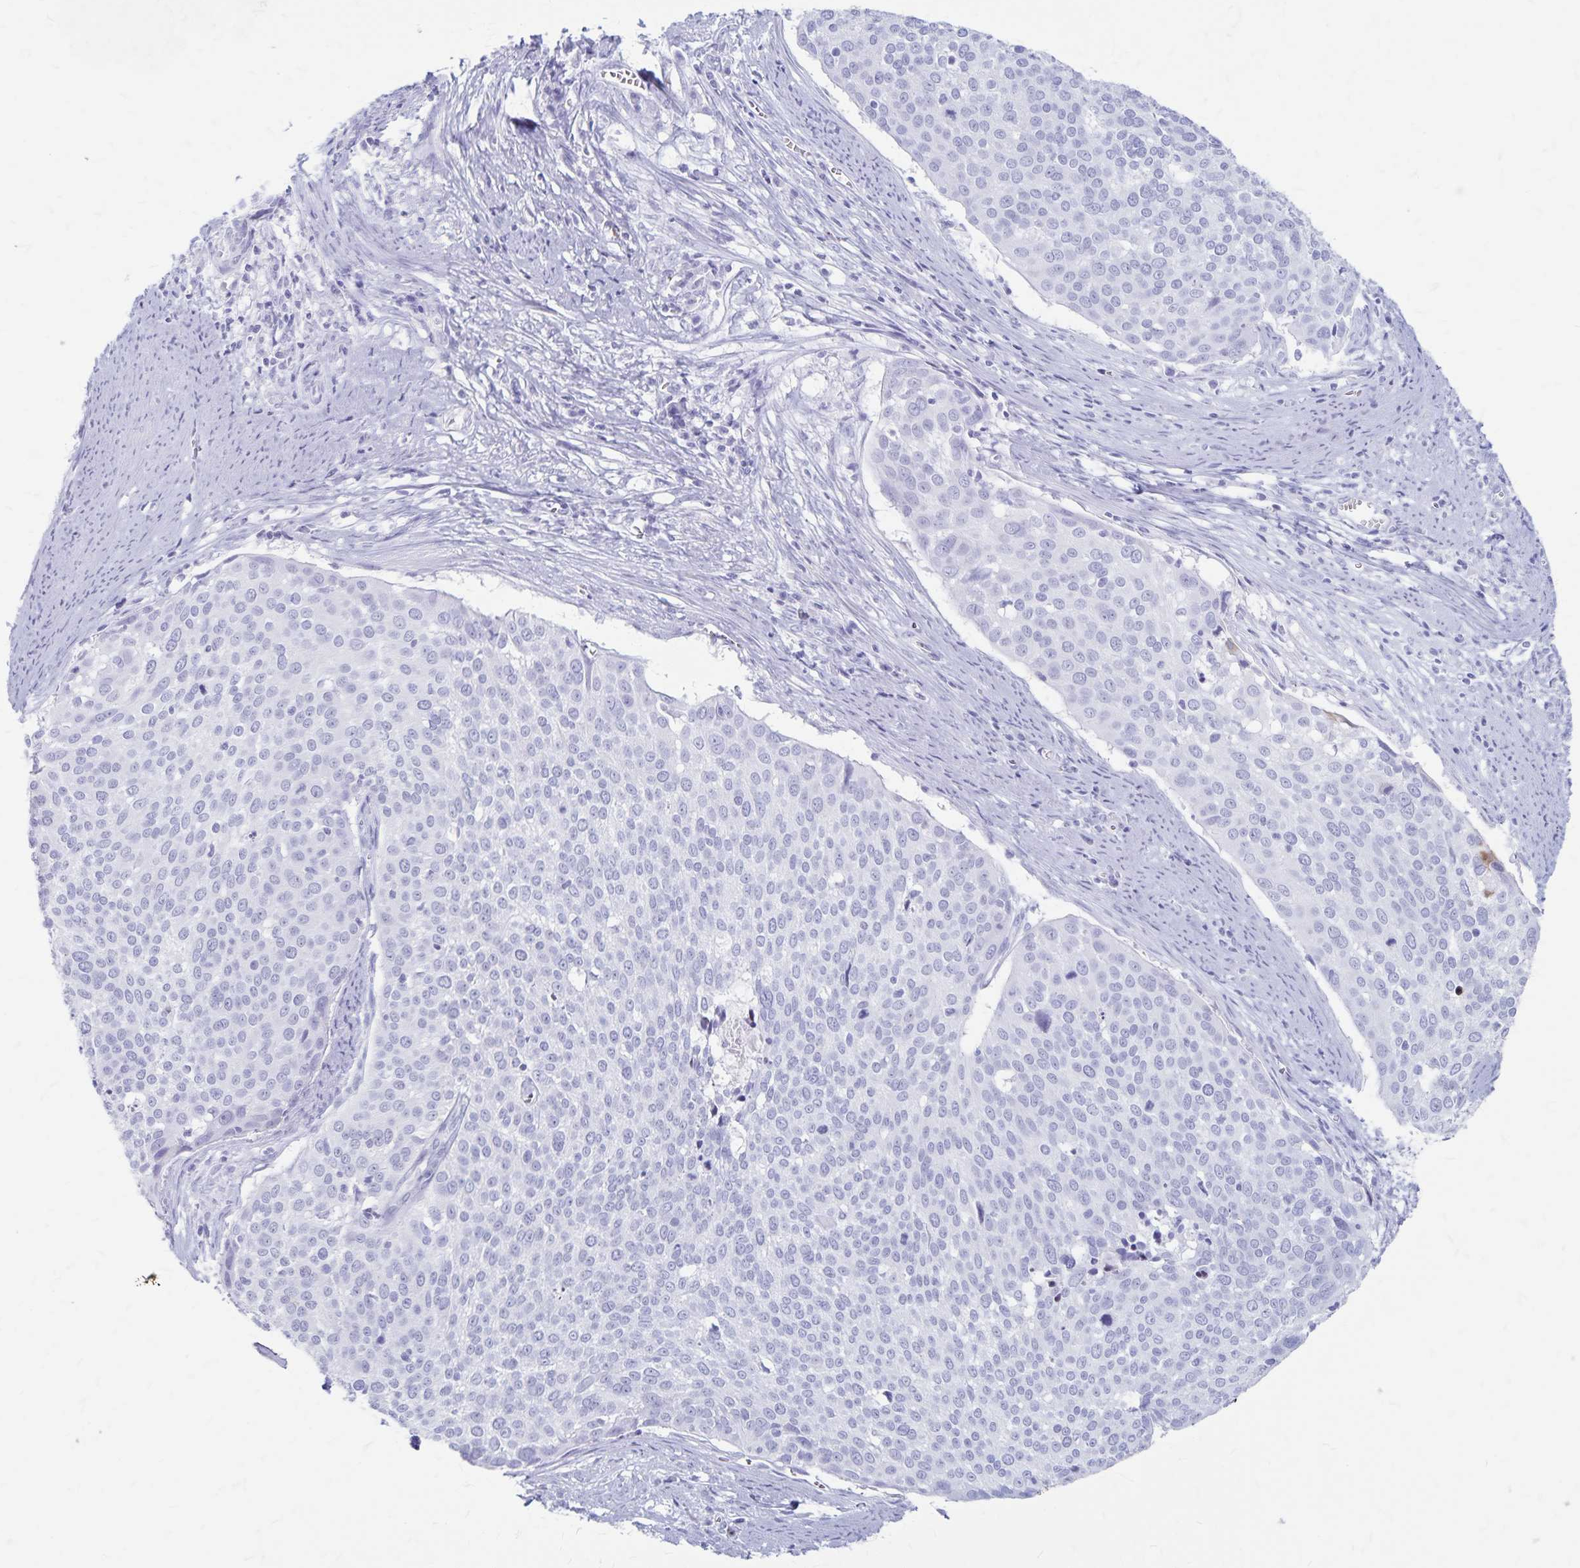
{"staining": {"intensity": "negative", "quantity": "none", "location": "none"}, "tissue": "cervical cancer", "cell_type": "Tumor cells", "image_type": "cancer", "snomed": [{"axis": "morphology", "description": "Squamous cell carcinoma, NOS"}, {"axis": "topography", "description": "Cervix"}], "caption": "IHC photomicrograph of neoplastic tissue: cervical cancer (squamous cell carcinoma) stained with DAB reveals no significant protein positivity in tumor cells.", "gene": "GPBAR1", "patient": {"sex": "female", "age": 39}}